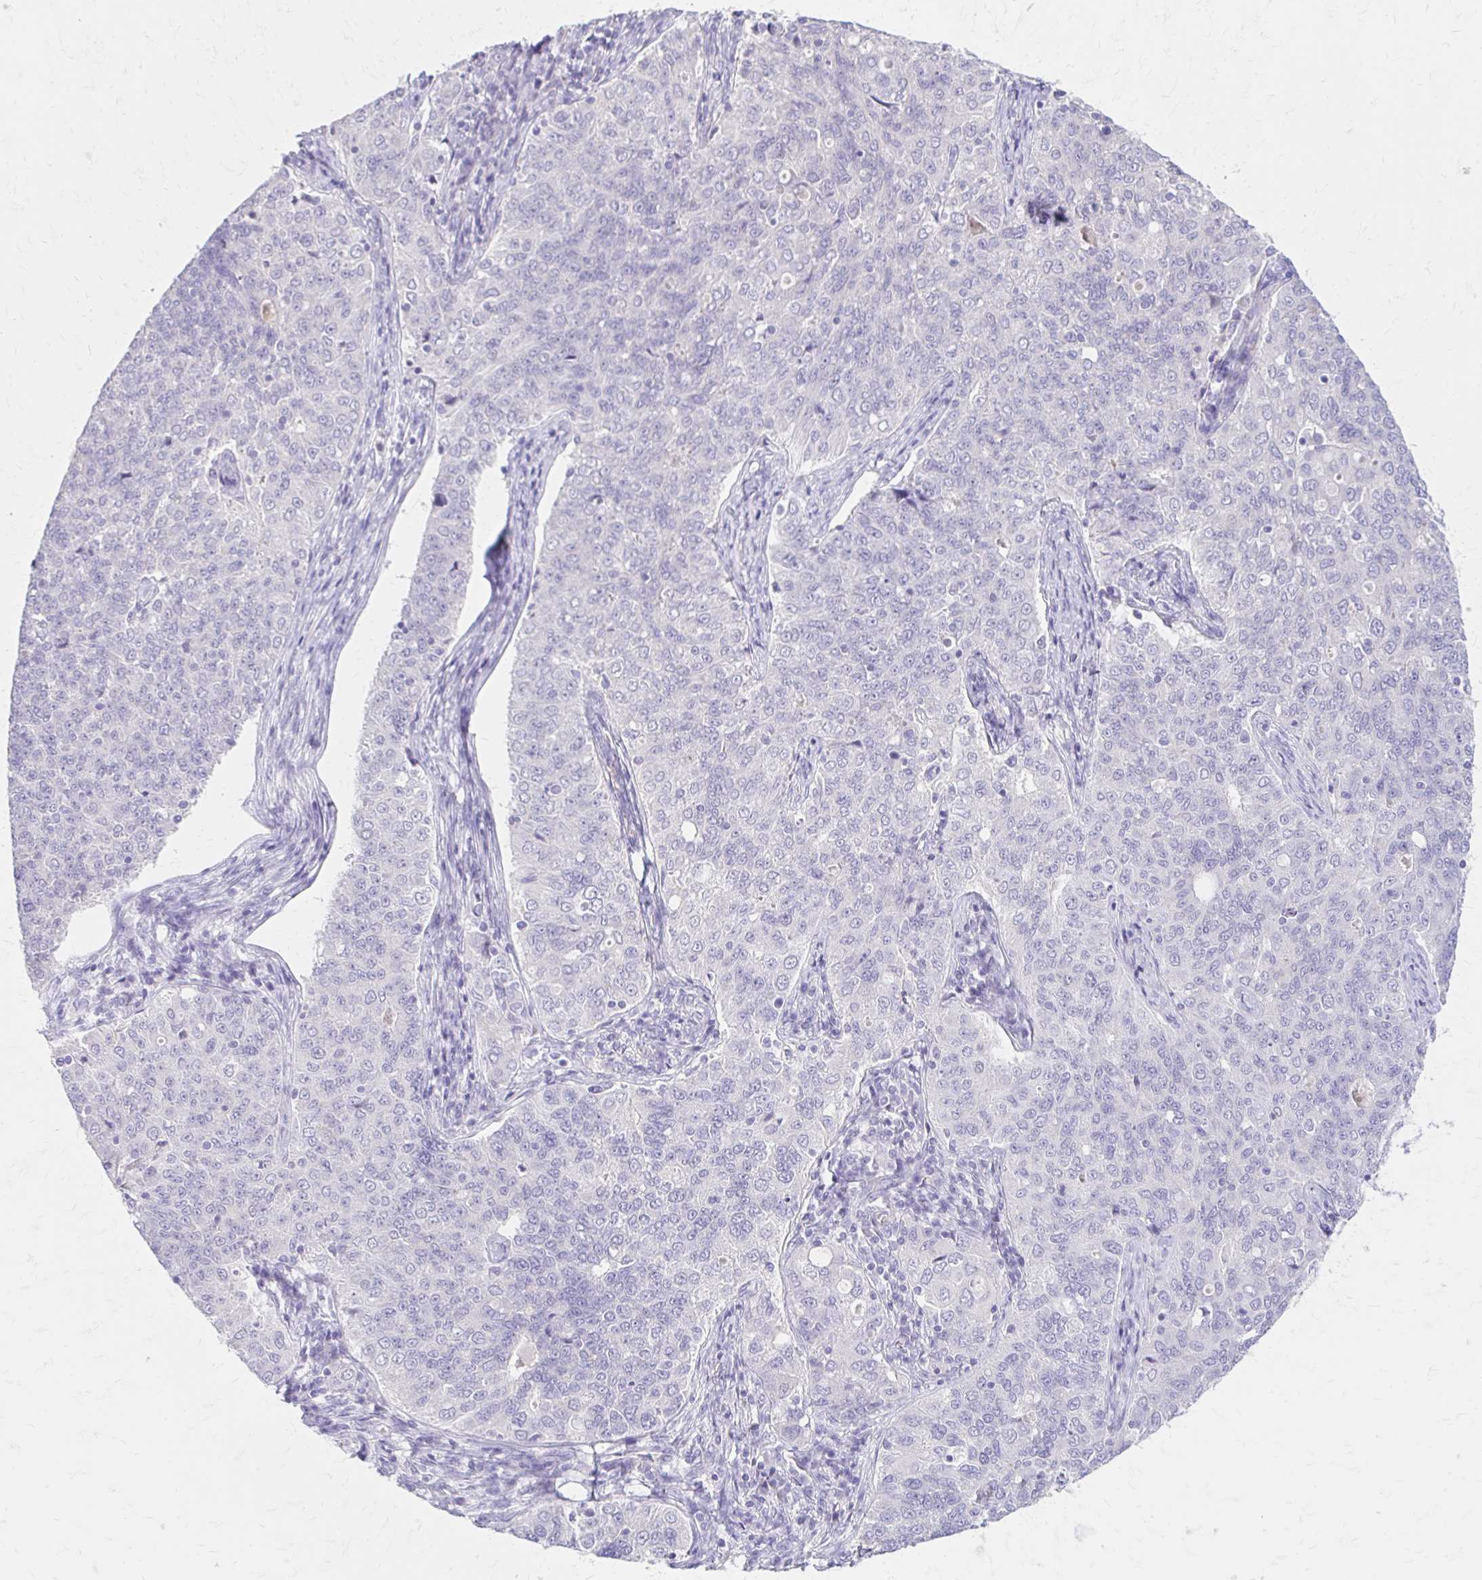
{"staining": {"intensity": "negative", "quantity": "none", "location": "none"}, "tissue": "endometrial cancer", "cell_type": "Tumor cells", "image_type": "cancer", "snomed": [{"axis": "morphology", "description": "Adenocarcinoma, NOS"}, {"axis": "topography", "description": "Endometrium"}], "caption": "This is an immunohistochemistry (IHC) image of human endometrial adenocarcinoma. There is no expression in tumor cells.", "gene": "AZGP1", "patient": {"sex": "female", "age": 43}}